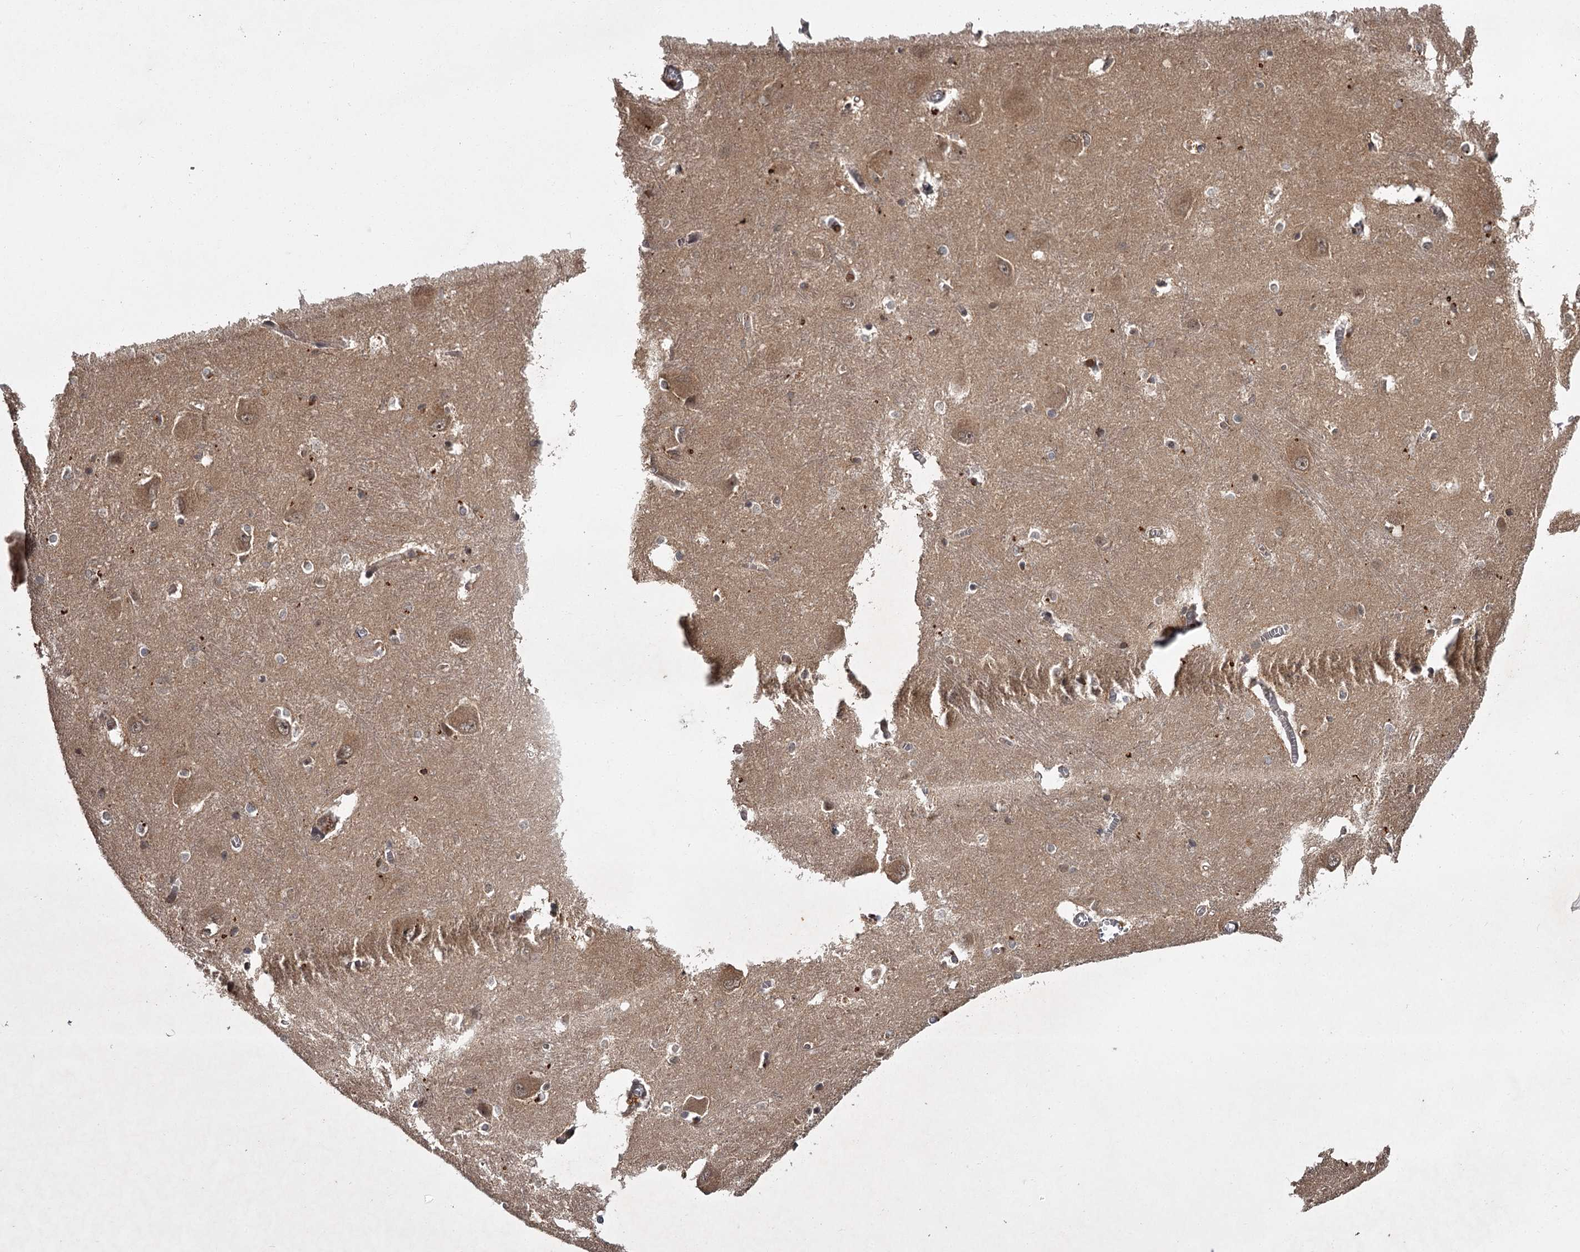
{"staining": {"intensity": "weak", "quantity": "<25%", "location": "cytoplasmic/membranous"}, "tissue": "caudate", "cell_type": "Glial cells", "image_type": "normal", "snomed": [{"axis": "morphology", "description": "Normal tissue, NOS"}, {"axis": "topography", "description": "Lateral ventricle wall"}], "caption": "The micrograph displays no staining of glial cells in normal caudate. (DAB (3,3'-diaminobenzidine) immunohistochemistry (IHC) visualized using brightfield microscopy, high magnification).", "gene": "TBC1D23", "patient": {"sex": "male", "age": 37}}